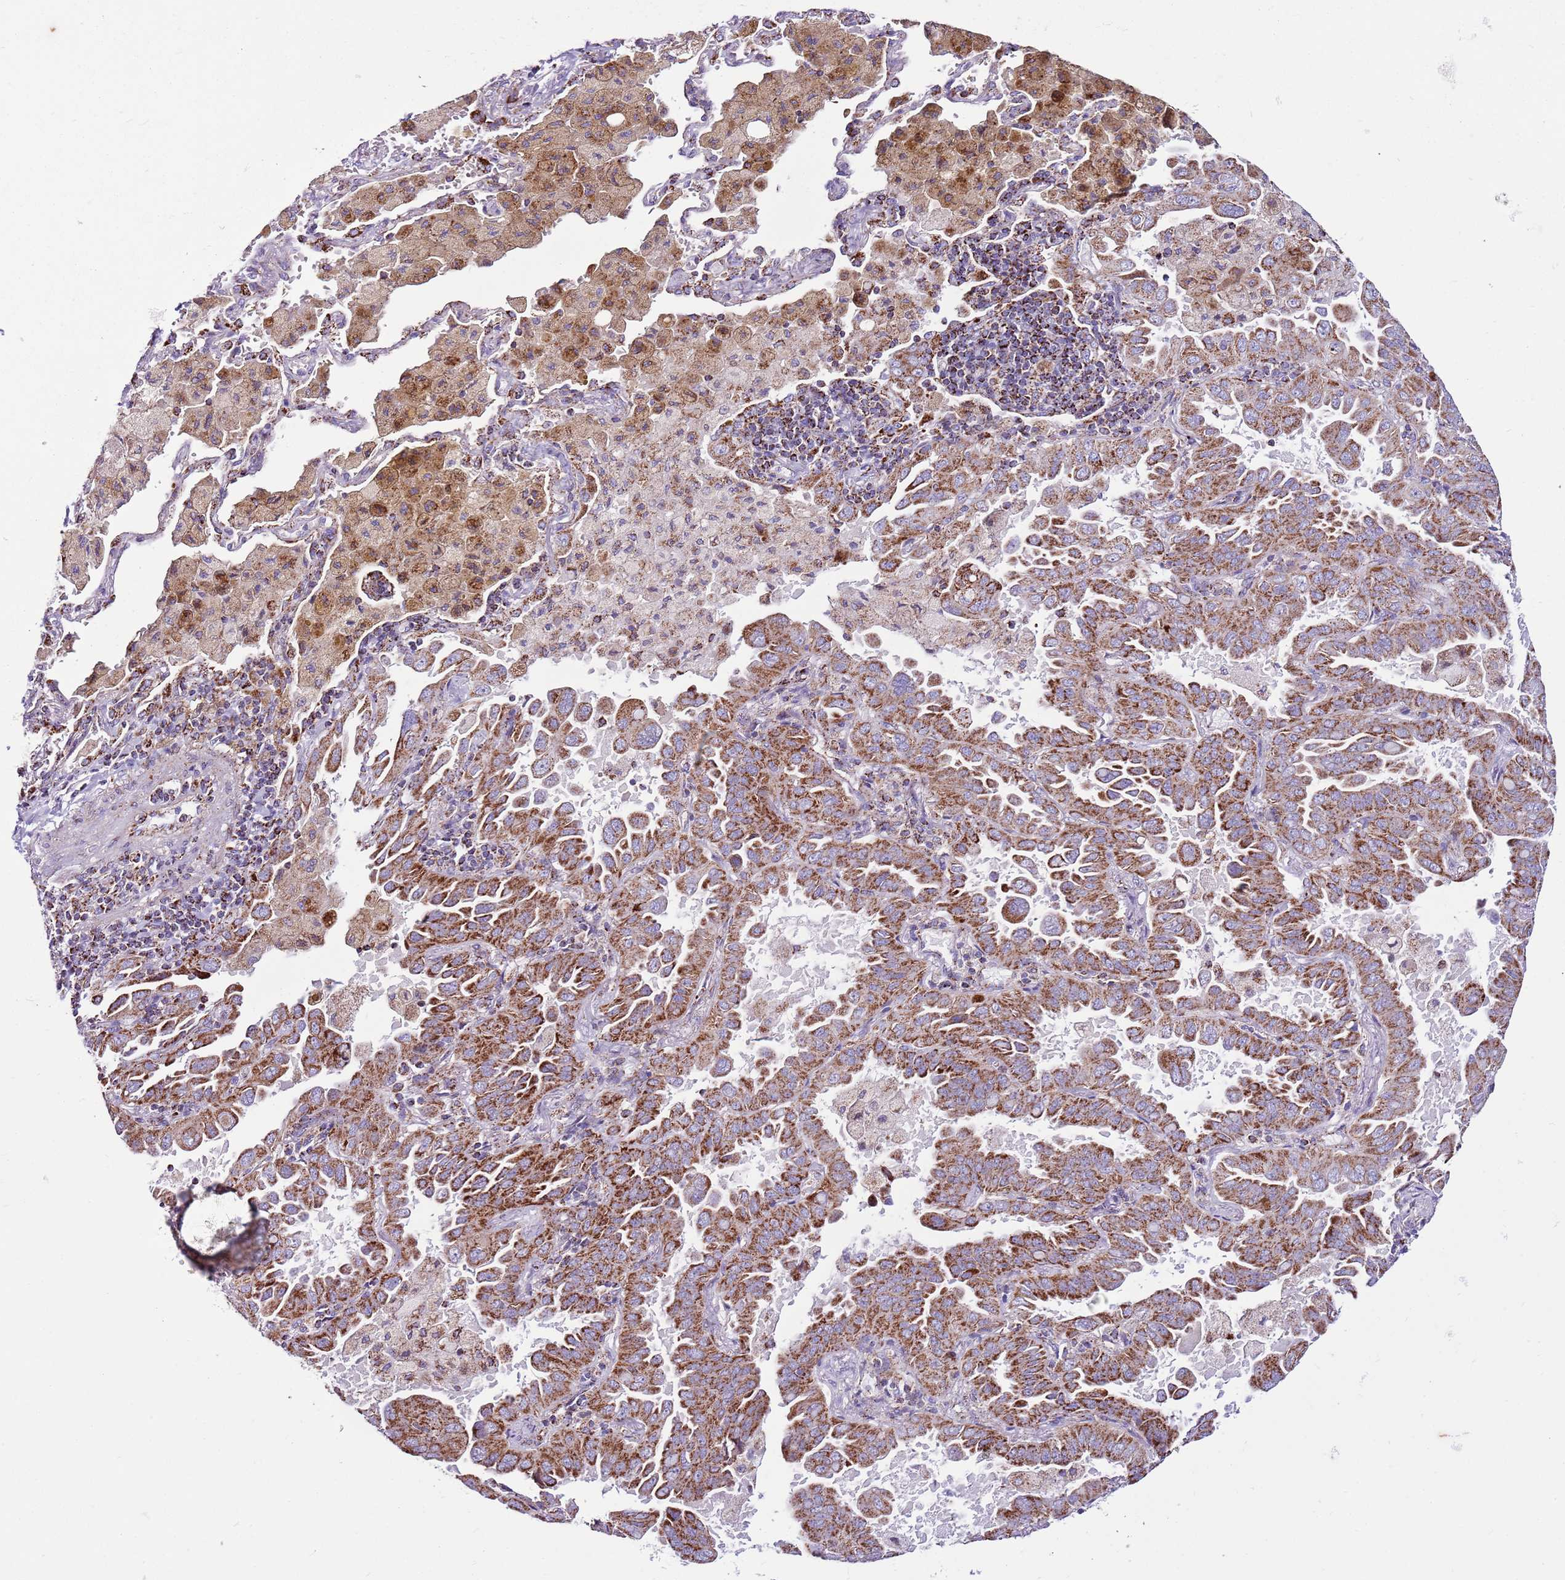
{"staining": {"intensity": "moderate", "quantity": ">75%", "location": "cytoplasmic/membranous"}, "tissue": "lung cancer", "cell_type": "Tumor cells", "image_type": "cancer", "snomed": [{"axis": "morphology", "description": "Adenocarcinoma, NOS"}, {"axis": "topography", "description": "Lung"}], "caption": "A histopathology image of human lung cancer stained for a protein exhibits moderate cytoplasmic/membranous brown staining in tumor cells. (DAB (3,3'-diaminobenzidine) = brown stain, brightfield microscopy at high magnification).", "gene": "HECTD4", "patient": {"sex": "male", "age": 64}}